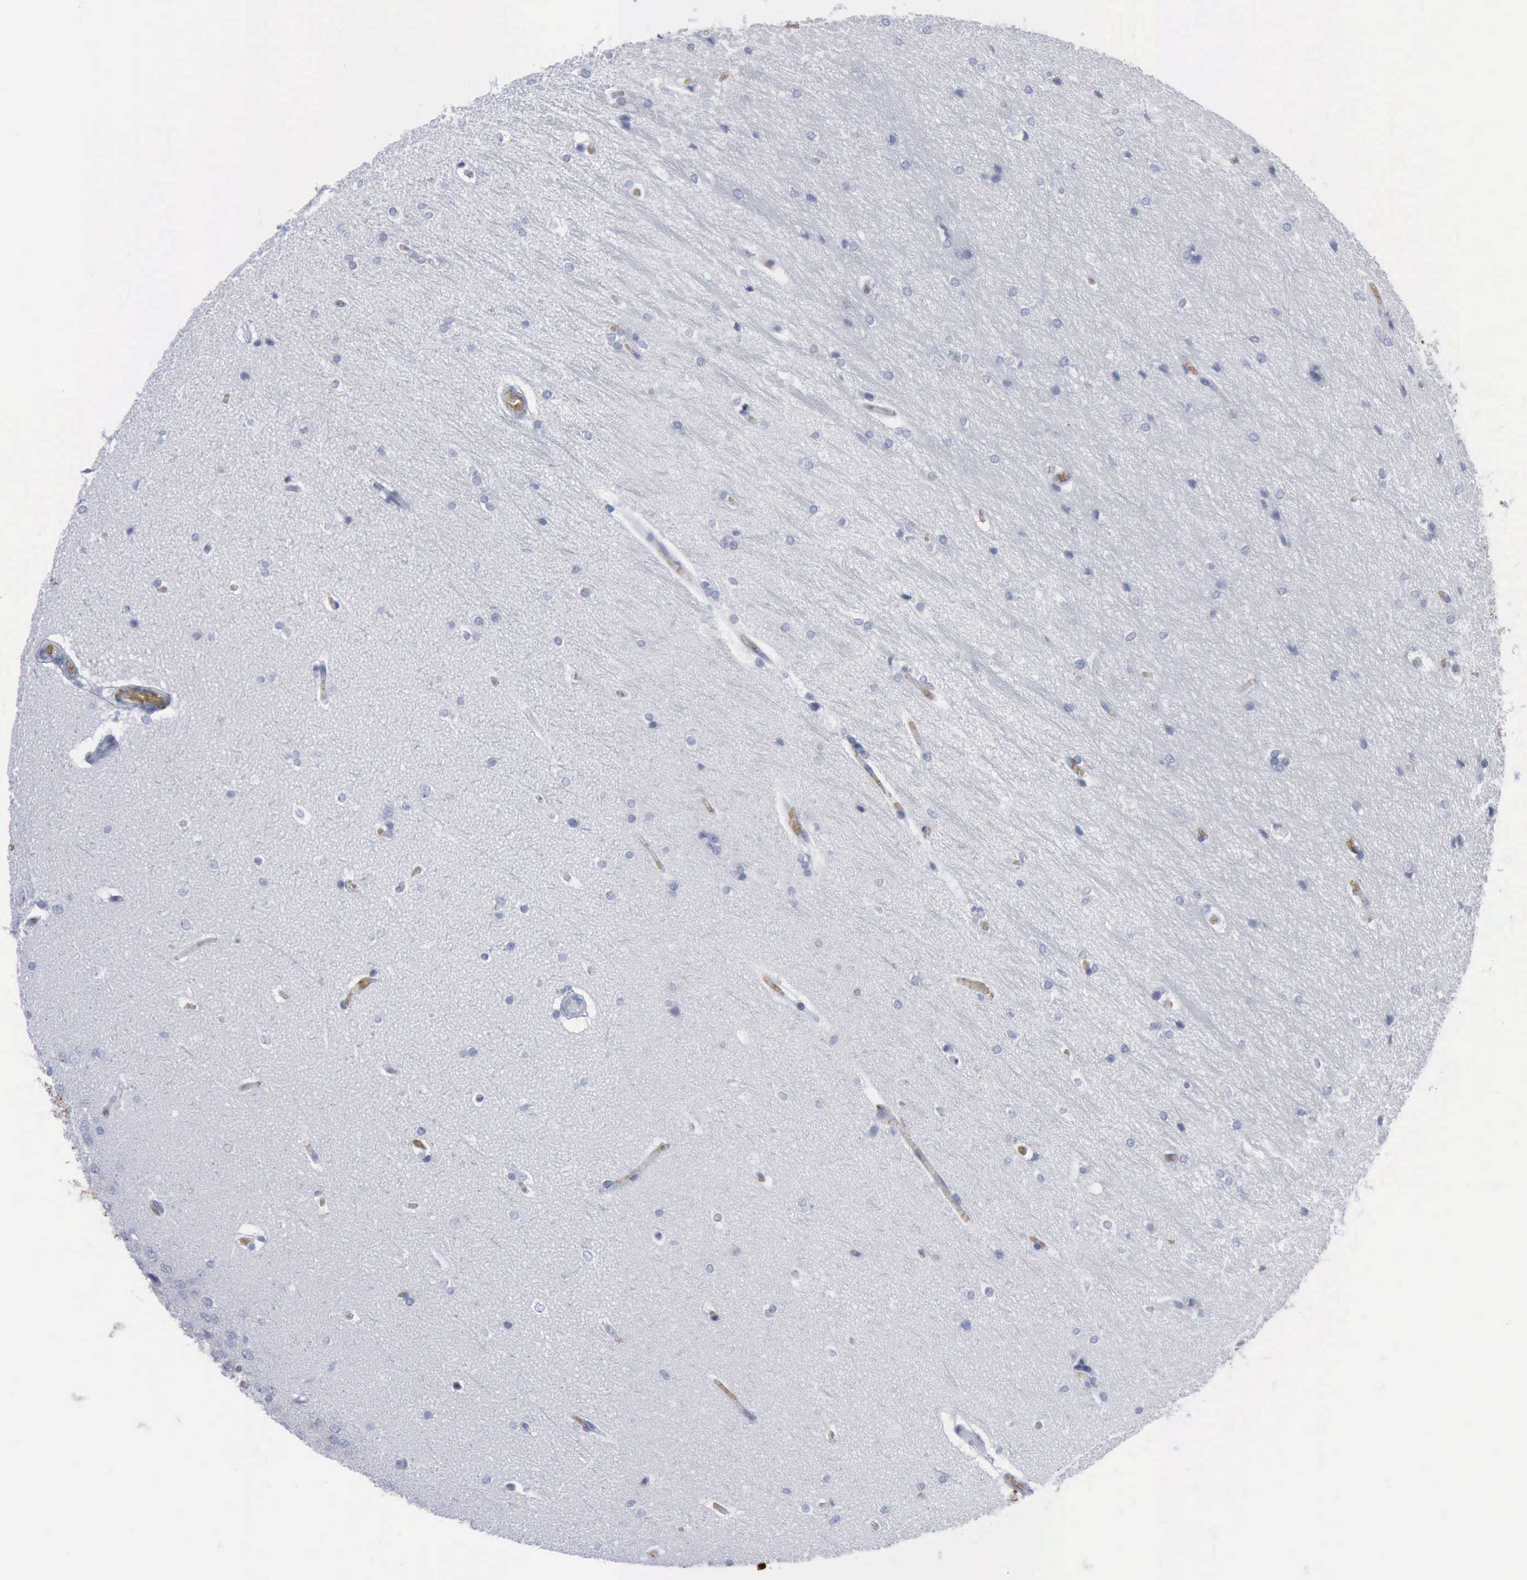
{"staining": {"intensity": "negative", "quantity": "none", "location": "none"}, "tissue": "hippocampus", "cell_type": "Glial cells", "image_type": "normal", "snomed": [{"axis": "morphology", "description": "Normal tissue, NOS"}, {"axis": "topography", "description": "Hippocampus"}], "caption": "A high-resolution micrograph shows IHC staining of normal hippocampus, which shows no significant positivity in glial cells.", "gene": "TGFB1", "patient": {"sex": "female", "age": 19}}